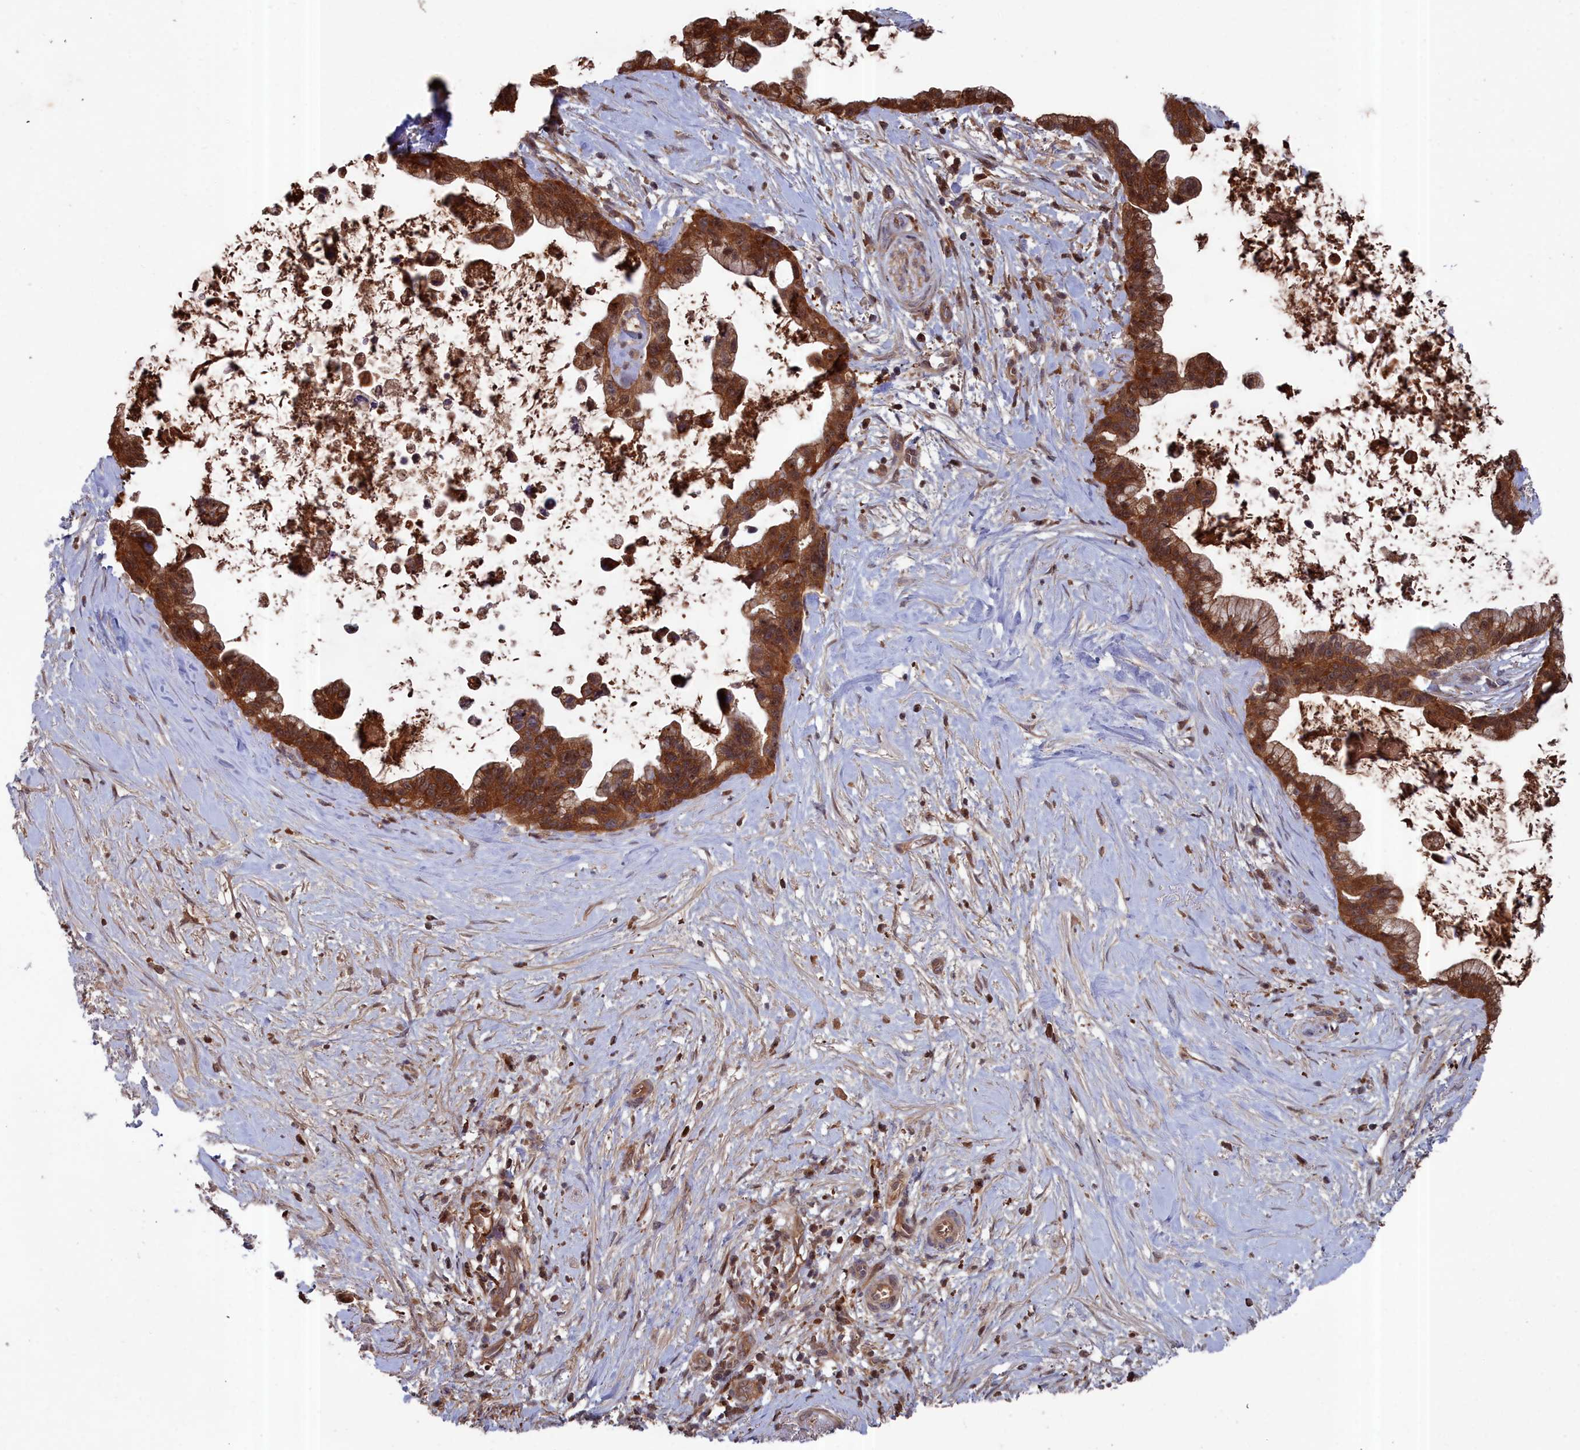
{"staining": {"intensity": "strong", "quantity": ">75%", "location": "cytoplasmic/membranous"}, "tissue": "pancreatic cancer", "cell_type": "Tumor cells", "image_type": "cancer", "snomed": [{"axis": "morphology", "description": "Adenocarcinoma, NOS"}, {"axis": "topography", "description": "Pancreas"}], "caption": "Strong cytoplasmic/membranous staining for a protein is seen in about >75% of tumor cells of pancreatic adenocarcinoma using IHC.", "gene": "GFRA2", "patient": {"sex": "female", "age": 83}}